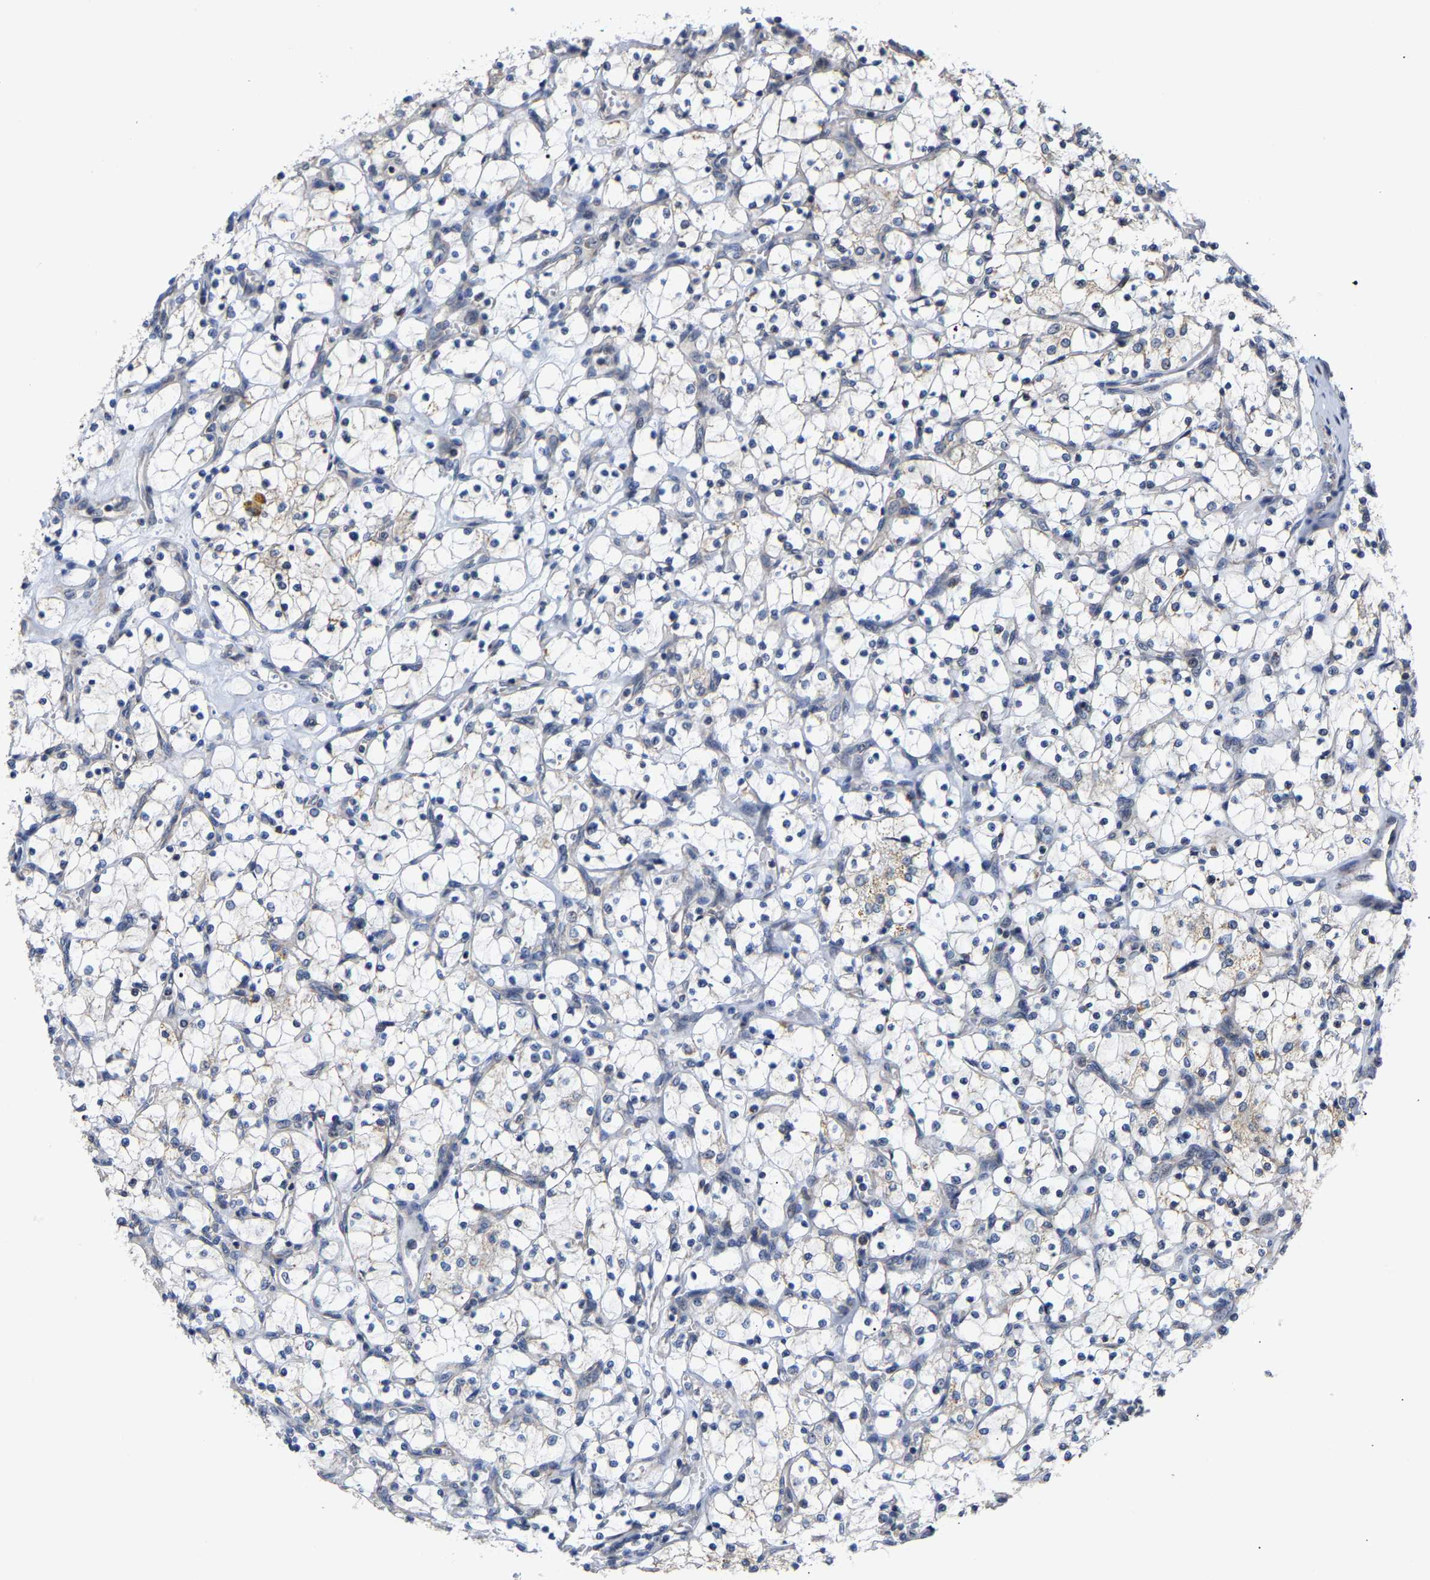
{"staining": {"intensity": "negative", "quantity": "none", "location": "none"}, "tissue": "renal cancer", "cell_type": "Tumor cells", "image_type": "cancer", "snomed": [{"axis": "morphology", "description": "Adenocarcinoma, NOS"}, {"axis": "topography", "description": "Kidney"}], "caption": "Immunohistochemistry of renal cancer (adenocarcinoma) displays no positivity in tumor cells.", "gene": "PCNT", "patient": {"sex": "female", "age": 69}}